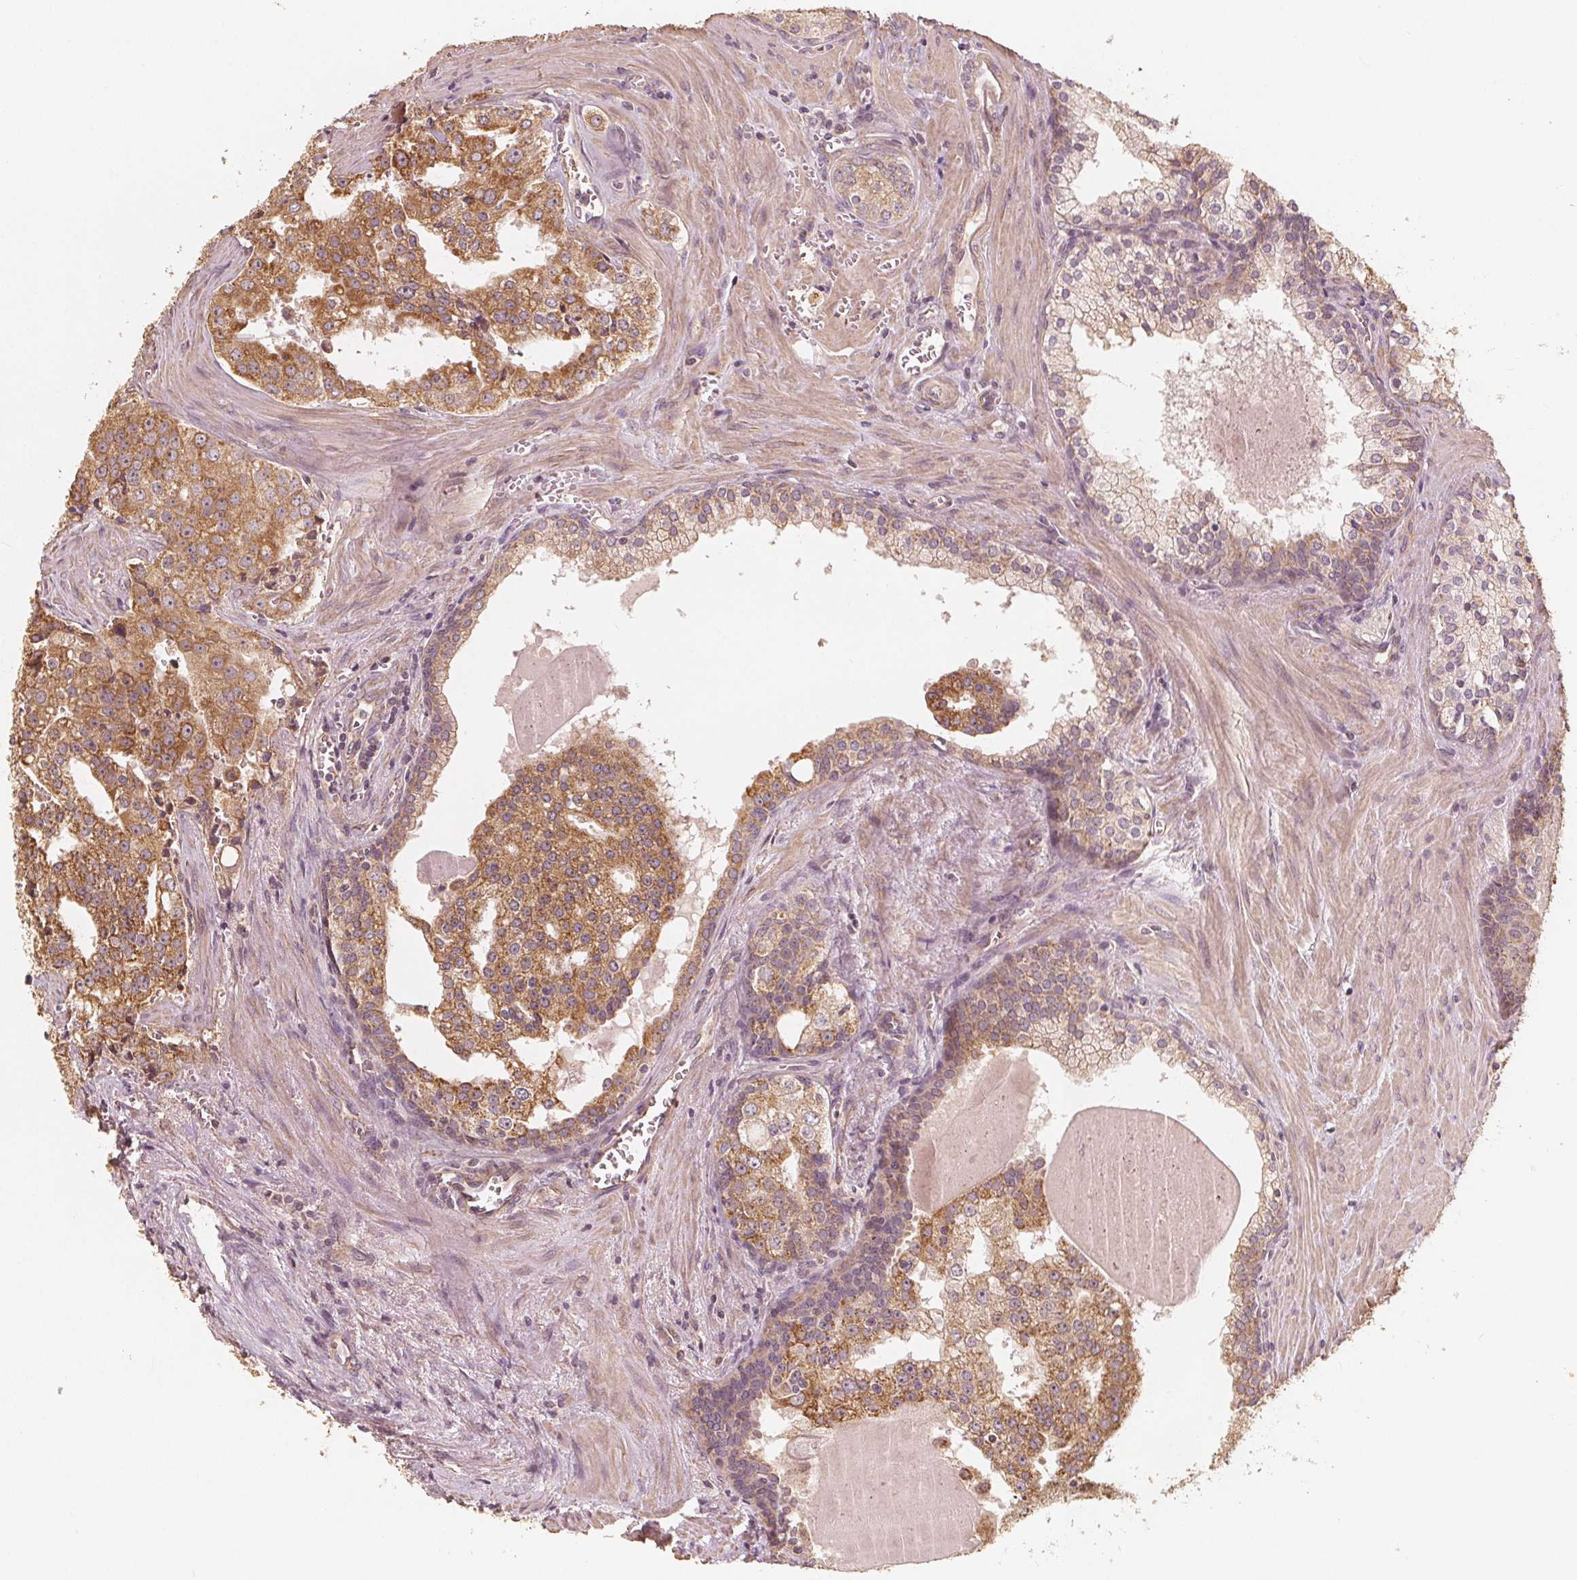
{"staining": {"intensity": "moderate", "quantity": ">75%", "location": "cytoplasmic/membranous"}, "tissue": "prostate cancer", "cell_type": "Tumor cells", "image_type": "cancer", "snomed": [{"axis": "morphology", "description": "Adenocarcinoma, High grade"}, {"axis": "topography", "description": "Prostate"}], "caption": "Approximately >75% of tumor cells in human prostate high-grade adenocarcinoma exhibit moderate cytoplasmic/membranous protein positivity as visualized by brown immunohistochemical staining.", "gene": "PEX26", "patient": {"sex": "male", "age": 68}}